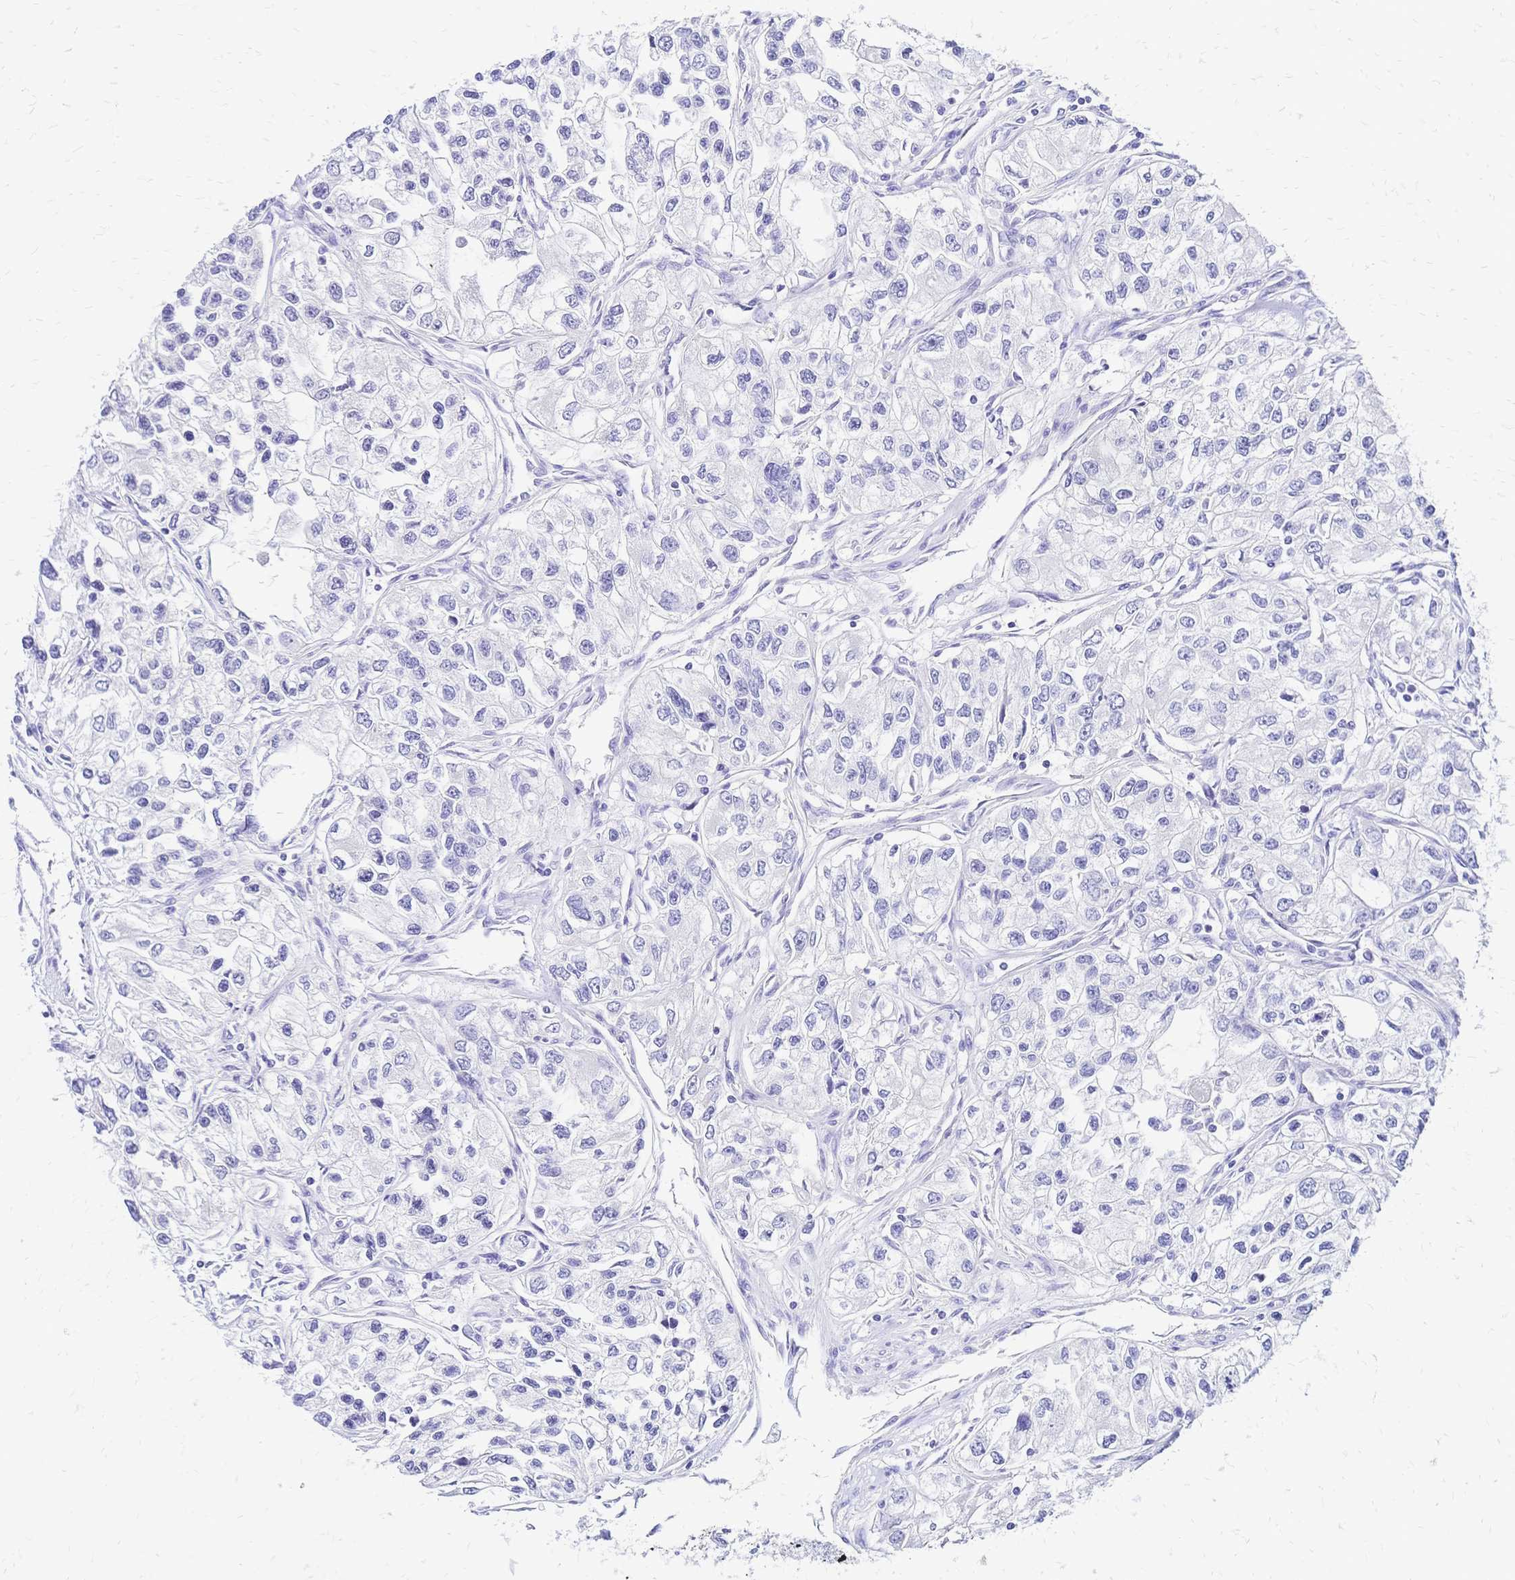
{"staining": {"intensity": "negative", "quantity": "none", "location": "none"}, "tissue": "renal cancer", "cell_type": "Tumor cells", "image_type": "cancer", "snomed": [{"axis": "morphology", "description": "Adenocarcinoma, NOS"}, {"axis": "topography", "description": "Kidney"}], "caption": "Tumor cells show no significant protein positivity in renal adenocarcinoma.", "gene": "FA2H", "patient": {"sex": "female", "age": 59}}